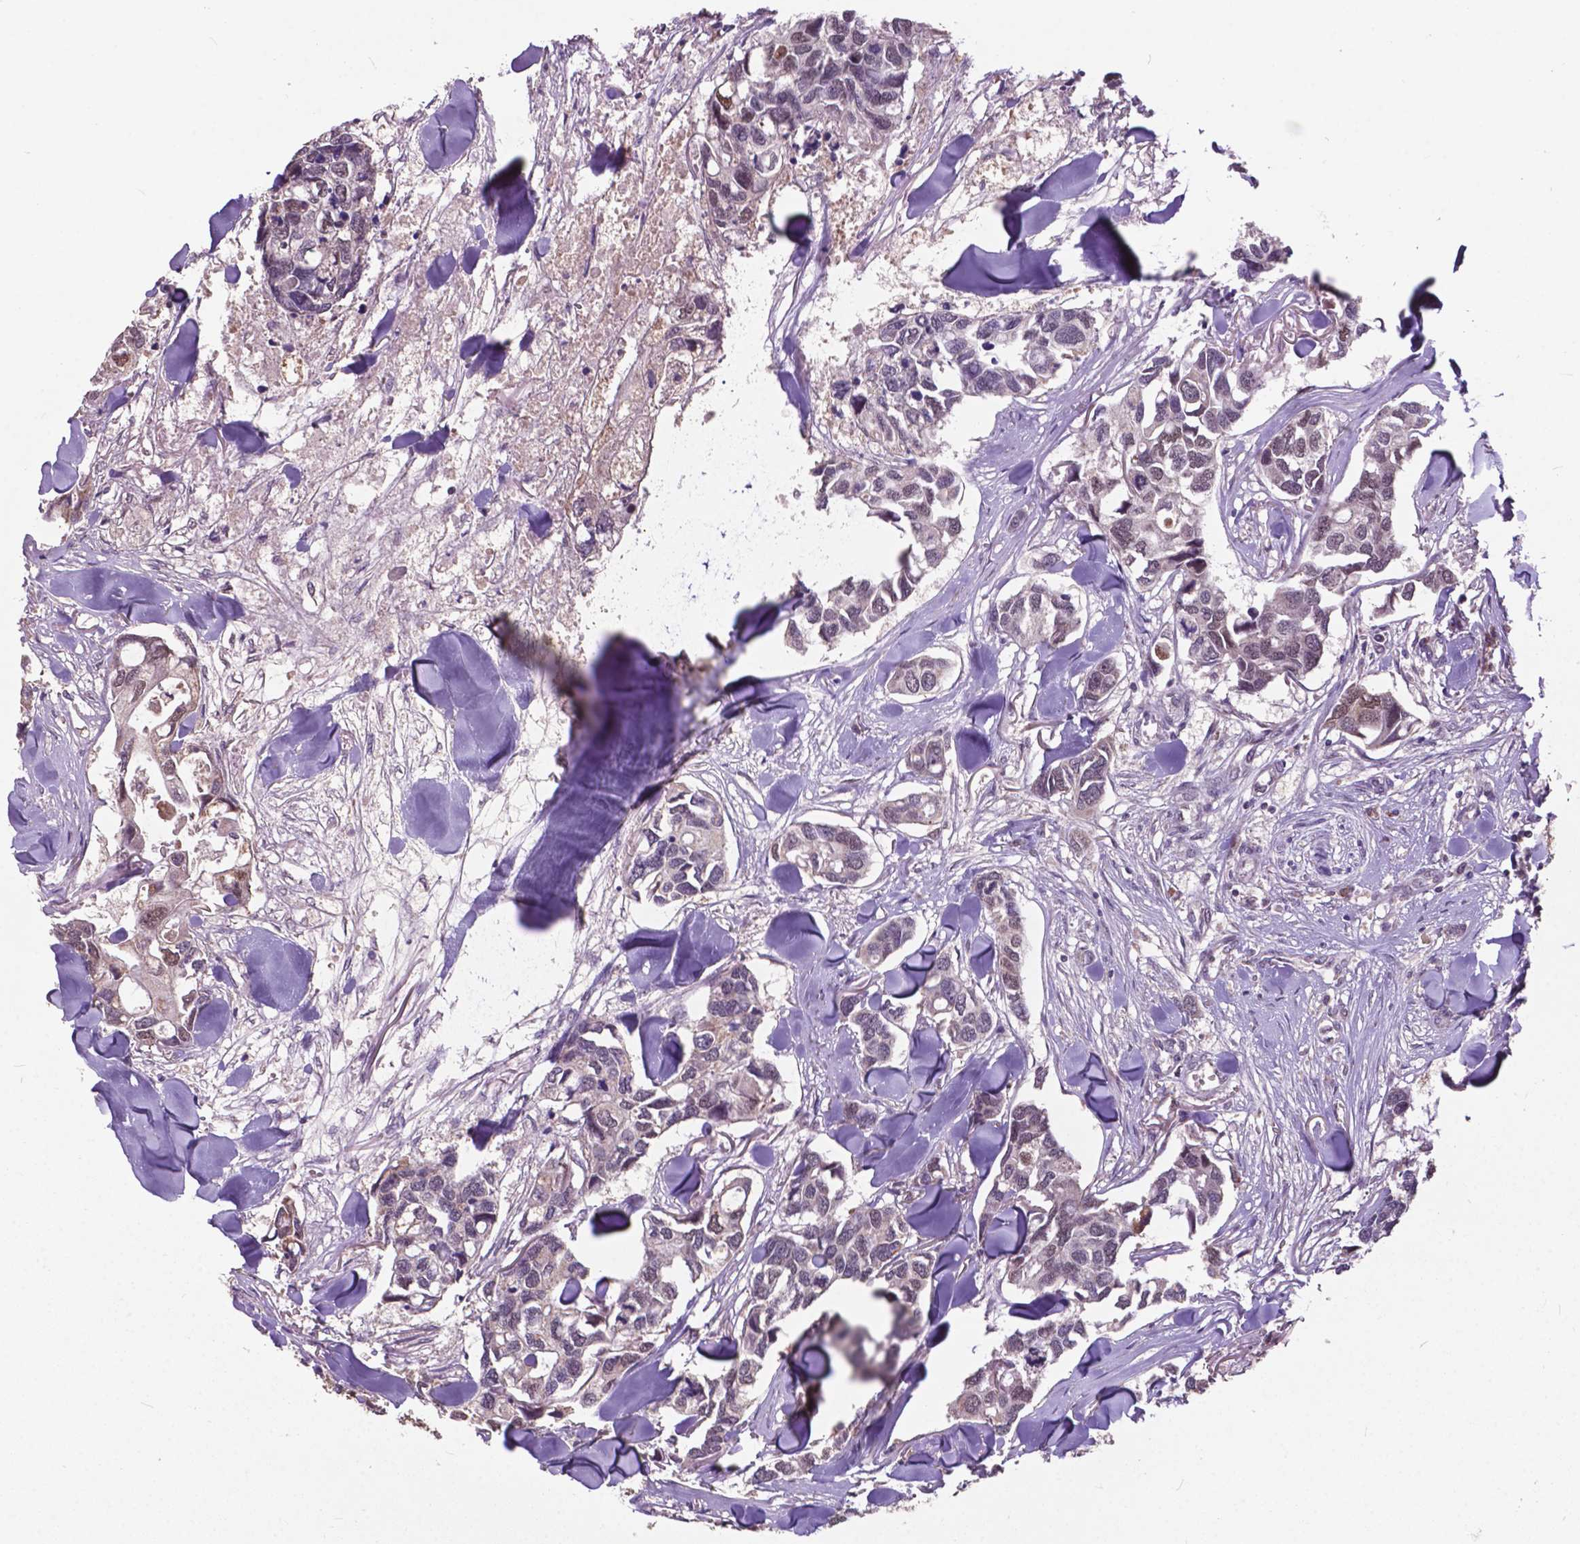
{"staining": {"intensity": "negative", "quantity": "none", "location": "none"}, "tissue": "breast cancer", "cell_type": "Tumor cells", "image_type": "cancer", "snomed": [{"axis": "morphology", "description": "Duct carcinoma"}, {"axis": "topography", "description": "Breast"}], "caption": "A histopathology image of human breast cancer is negative for staining in tumor cells. Brightfield microscopy of immunohistochemistry stained with DAB (3,3'-diaminobenzidine) (brown) and hematoxylin (blue), captured at high magnification.", "gene": "MSH2", "patient": {"sex": "female", "age": 83}}